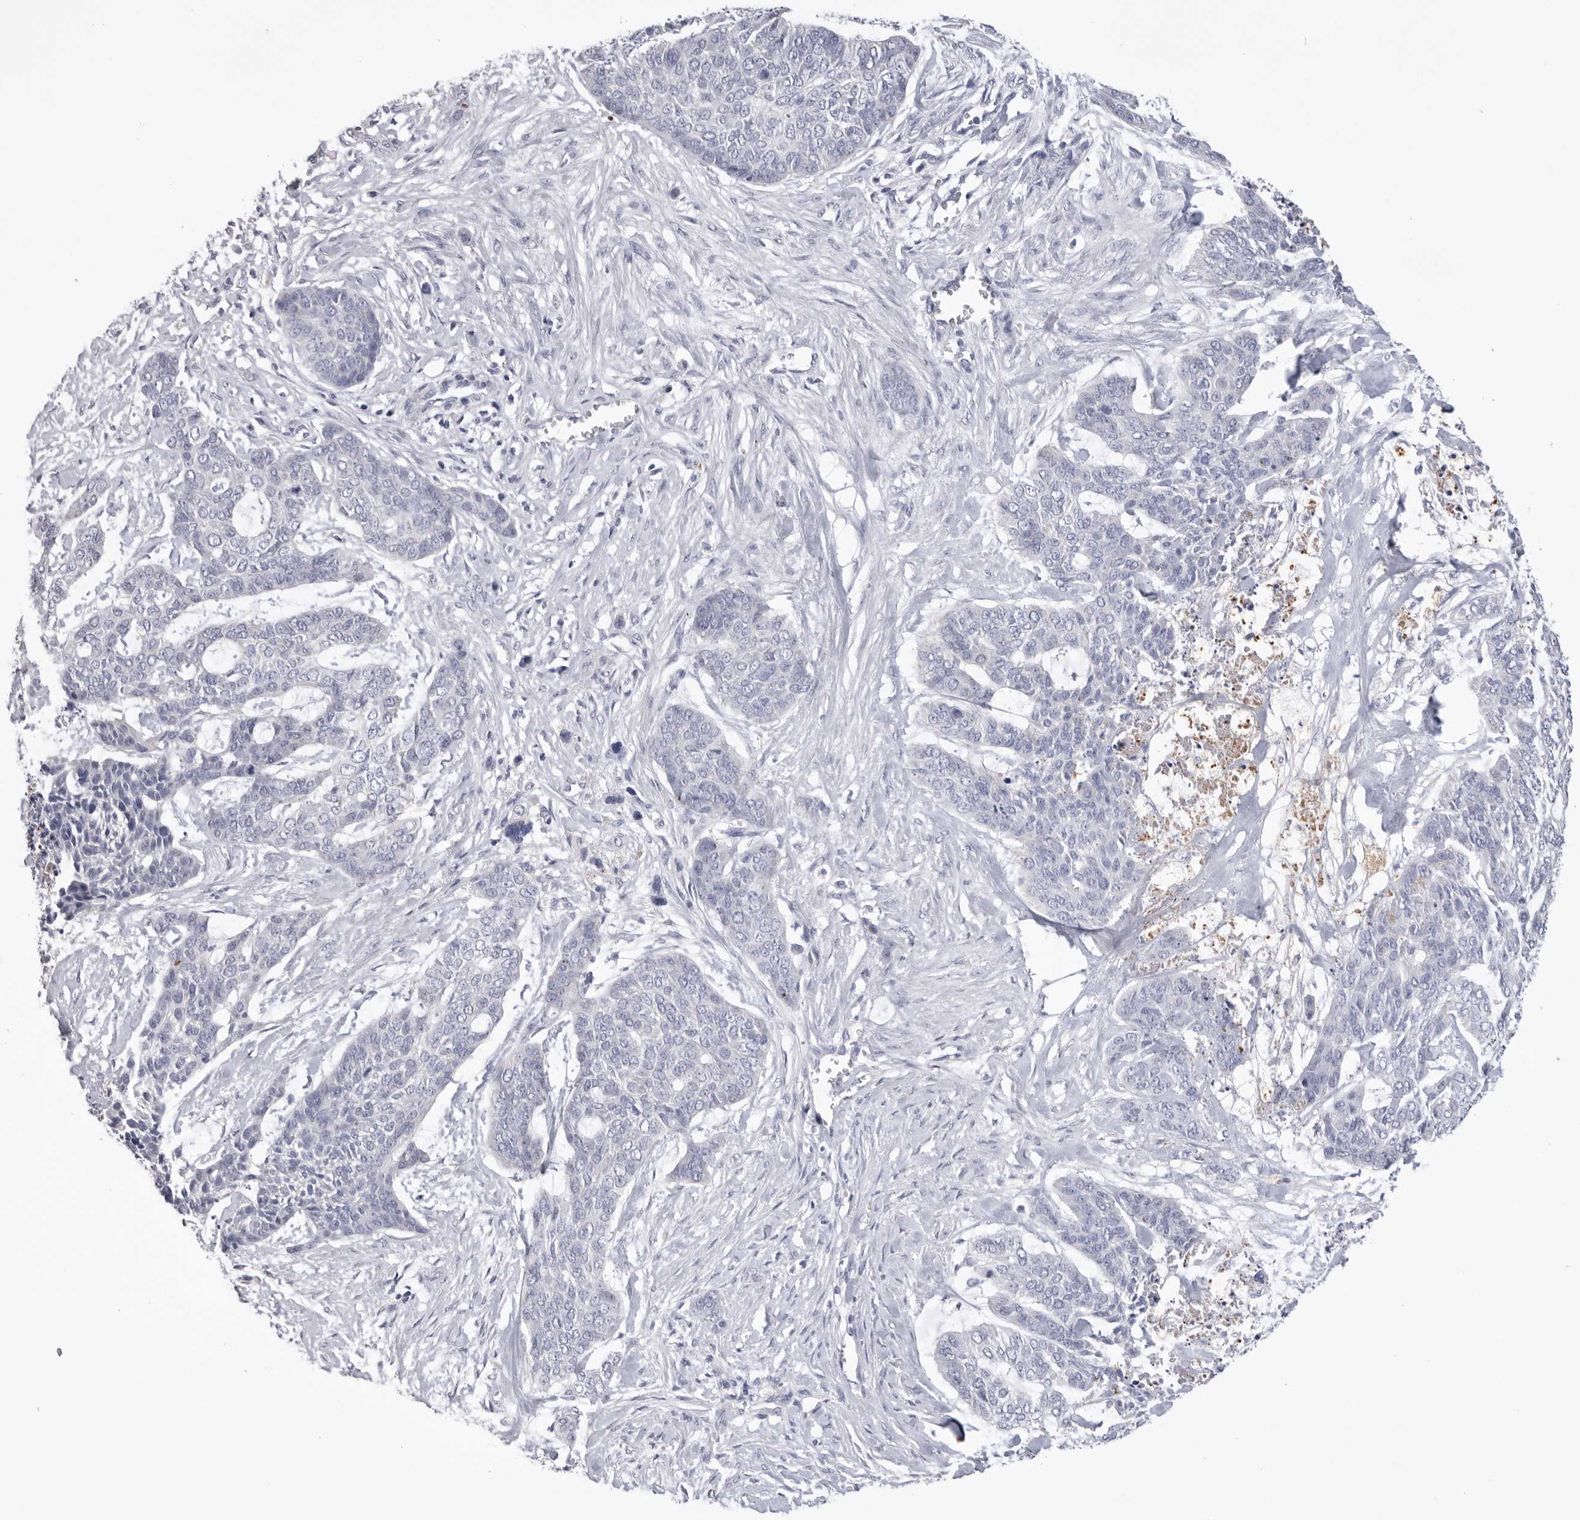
{"staining": {"intensity": "negative", "quantity": "none", "location": "none"}, "tissue": "skin cancer", "cell_type": "Tumor cells", "image_type": "cancer", "snomed": [{"axis": "morphology", "description": "Basal cell carcinoma"}, {"axis": "topography", "description": "Skin"}], "caption": "There is no significant staining in tumor cells of skin cancer.", "gene": "VDAC3", "patient": {"sex": "female", "age": 64}}